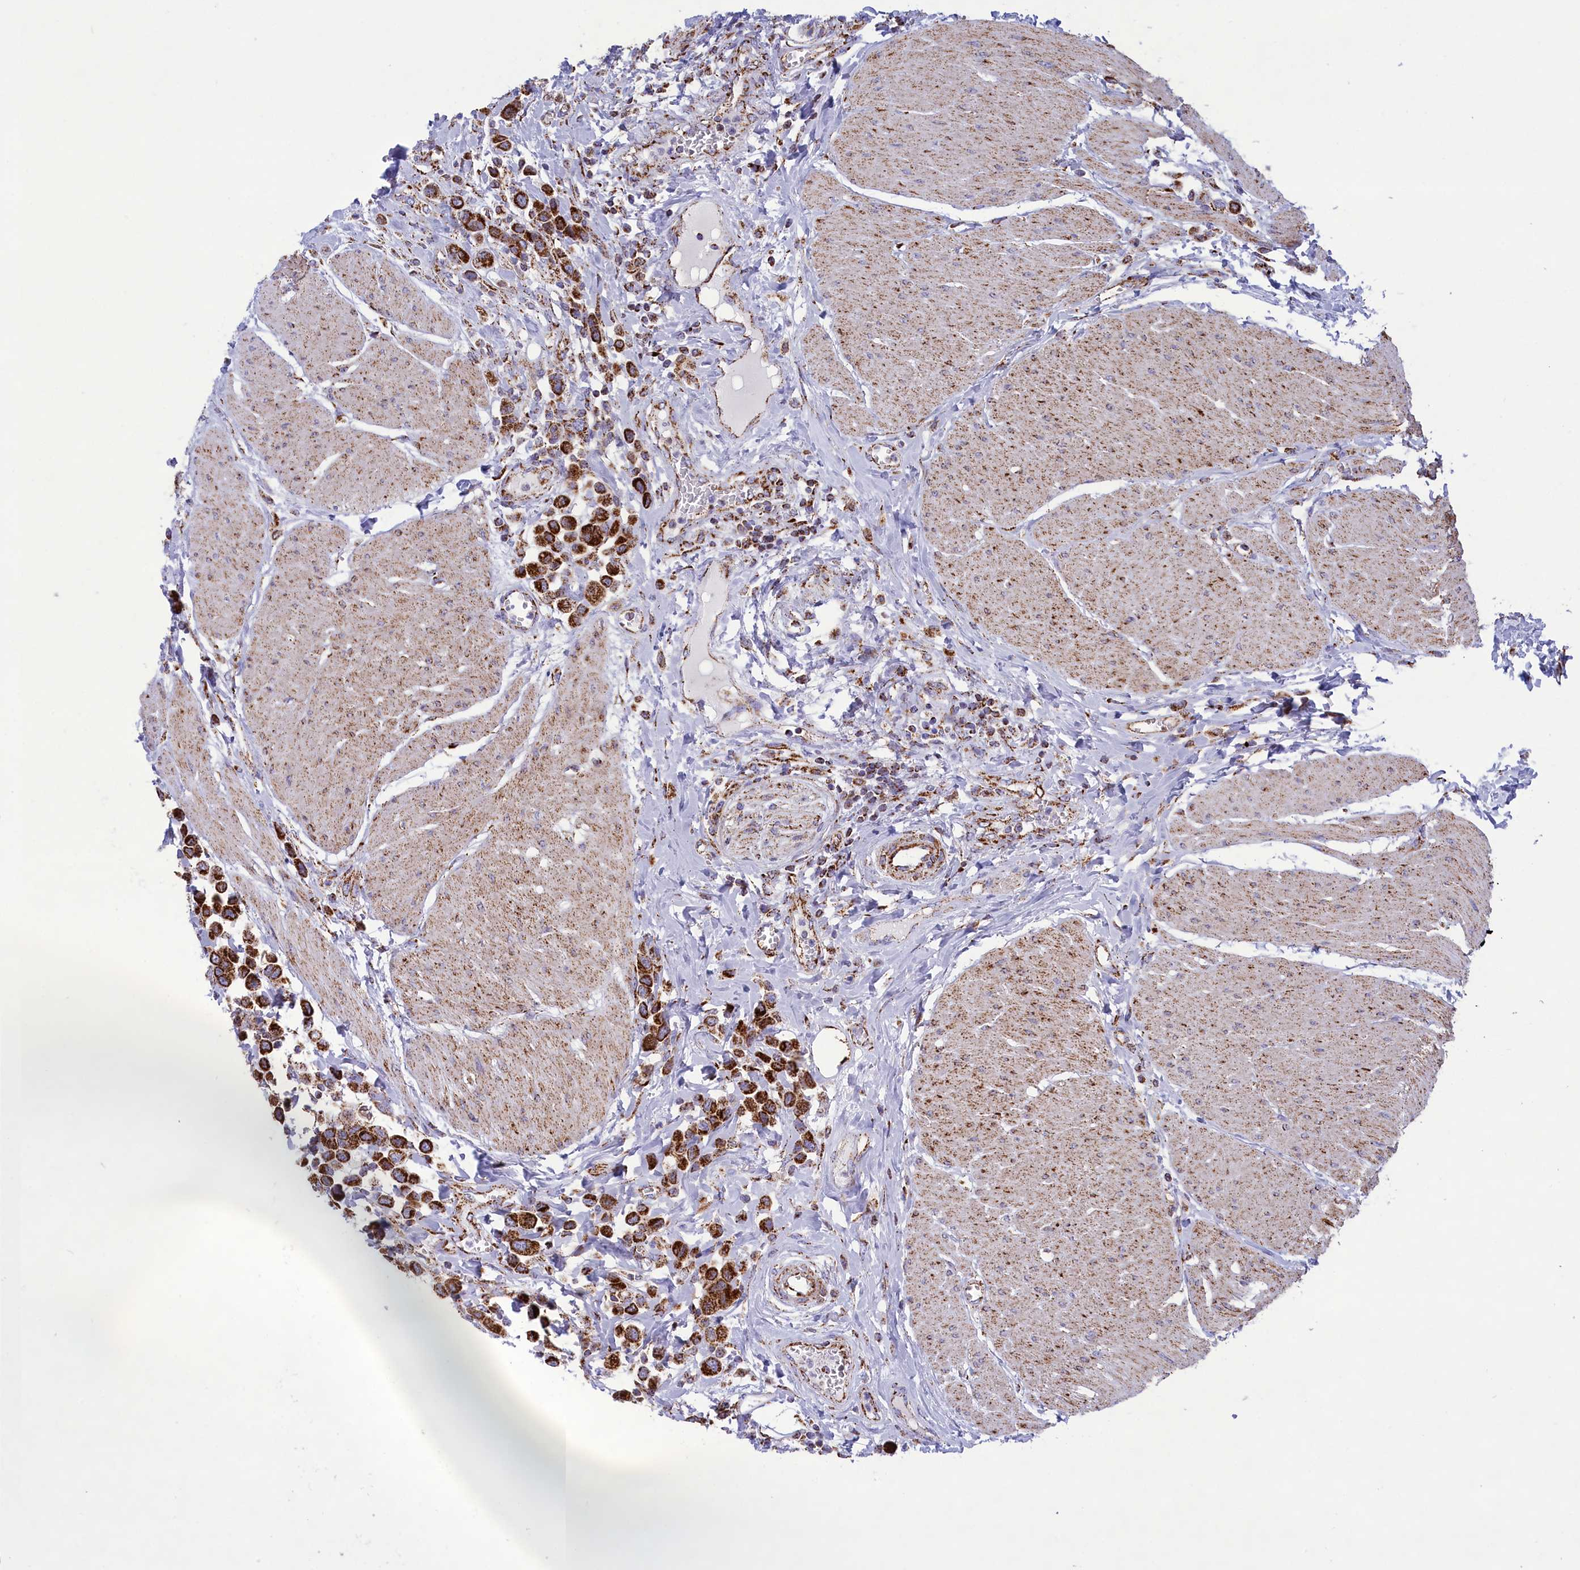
{"staining": {"intensity": "strong", "quantity": ">75%", "location": "cytoplasmic/membranous"}, "tissue": "urothelial cancer", "cell_type": "Tumor cells", "image_type": "cancer", "snomed": [{"axis": "morphology", "description": "Urothelial carcinoma, High grade"}, {"axis": "topography", "description": "Urinary bladder"}], "caption": "Urothelial cancer stained with a brown dye shows strong cytoplasmic/membranous positive positivity in approximately >75% of tumor cells.", "gene": "ISOC2", "patient": {"sex": "male", "age": 50}}